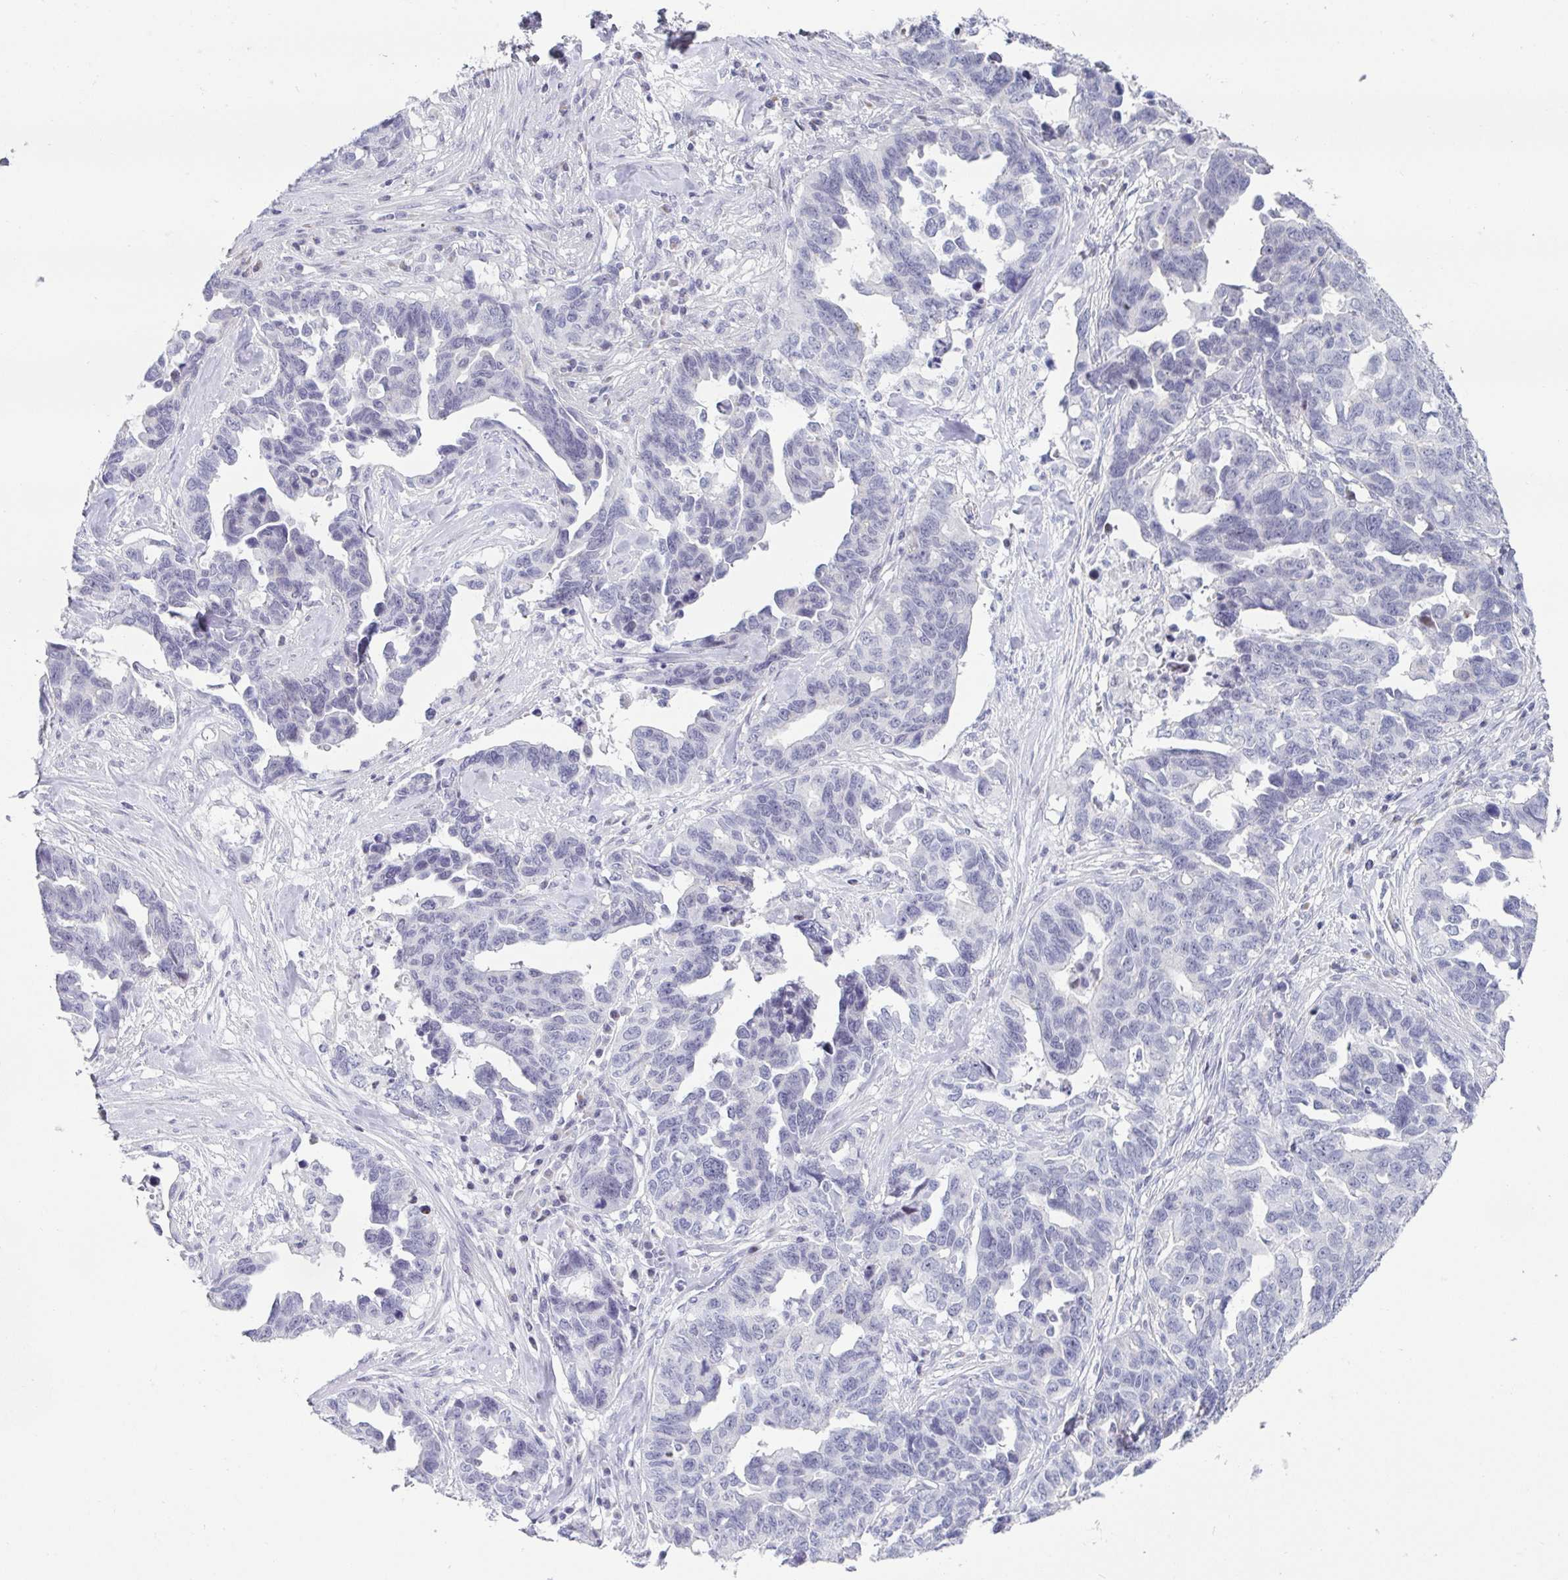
{"staining": {"intensity": "negative", "quantity": "none", "location": "none"}, "tissue": "ovarian cancer", "cell_type": "Tumor cells", "image_type": "cancer", "snomed": [{"axis": "morphology", "description": "Cystadenocarcinoma, serous, NOS"}, {"axis": "topography", "description": "Ovary"}], "caption": "Immunohistochemistry photomicrograph of human ovarian cancer (serous cystadenocarcinoma) stained for a protein (brown), which reveals no expression in tumor cells.", "gene": "VSIG10L", "patient": {"sex": "female", "age": 69}}